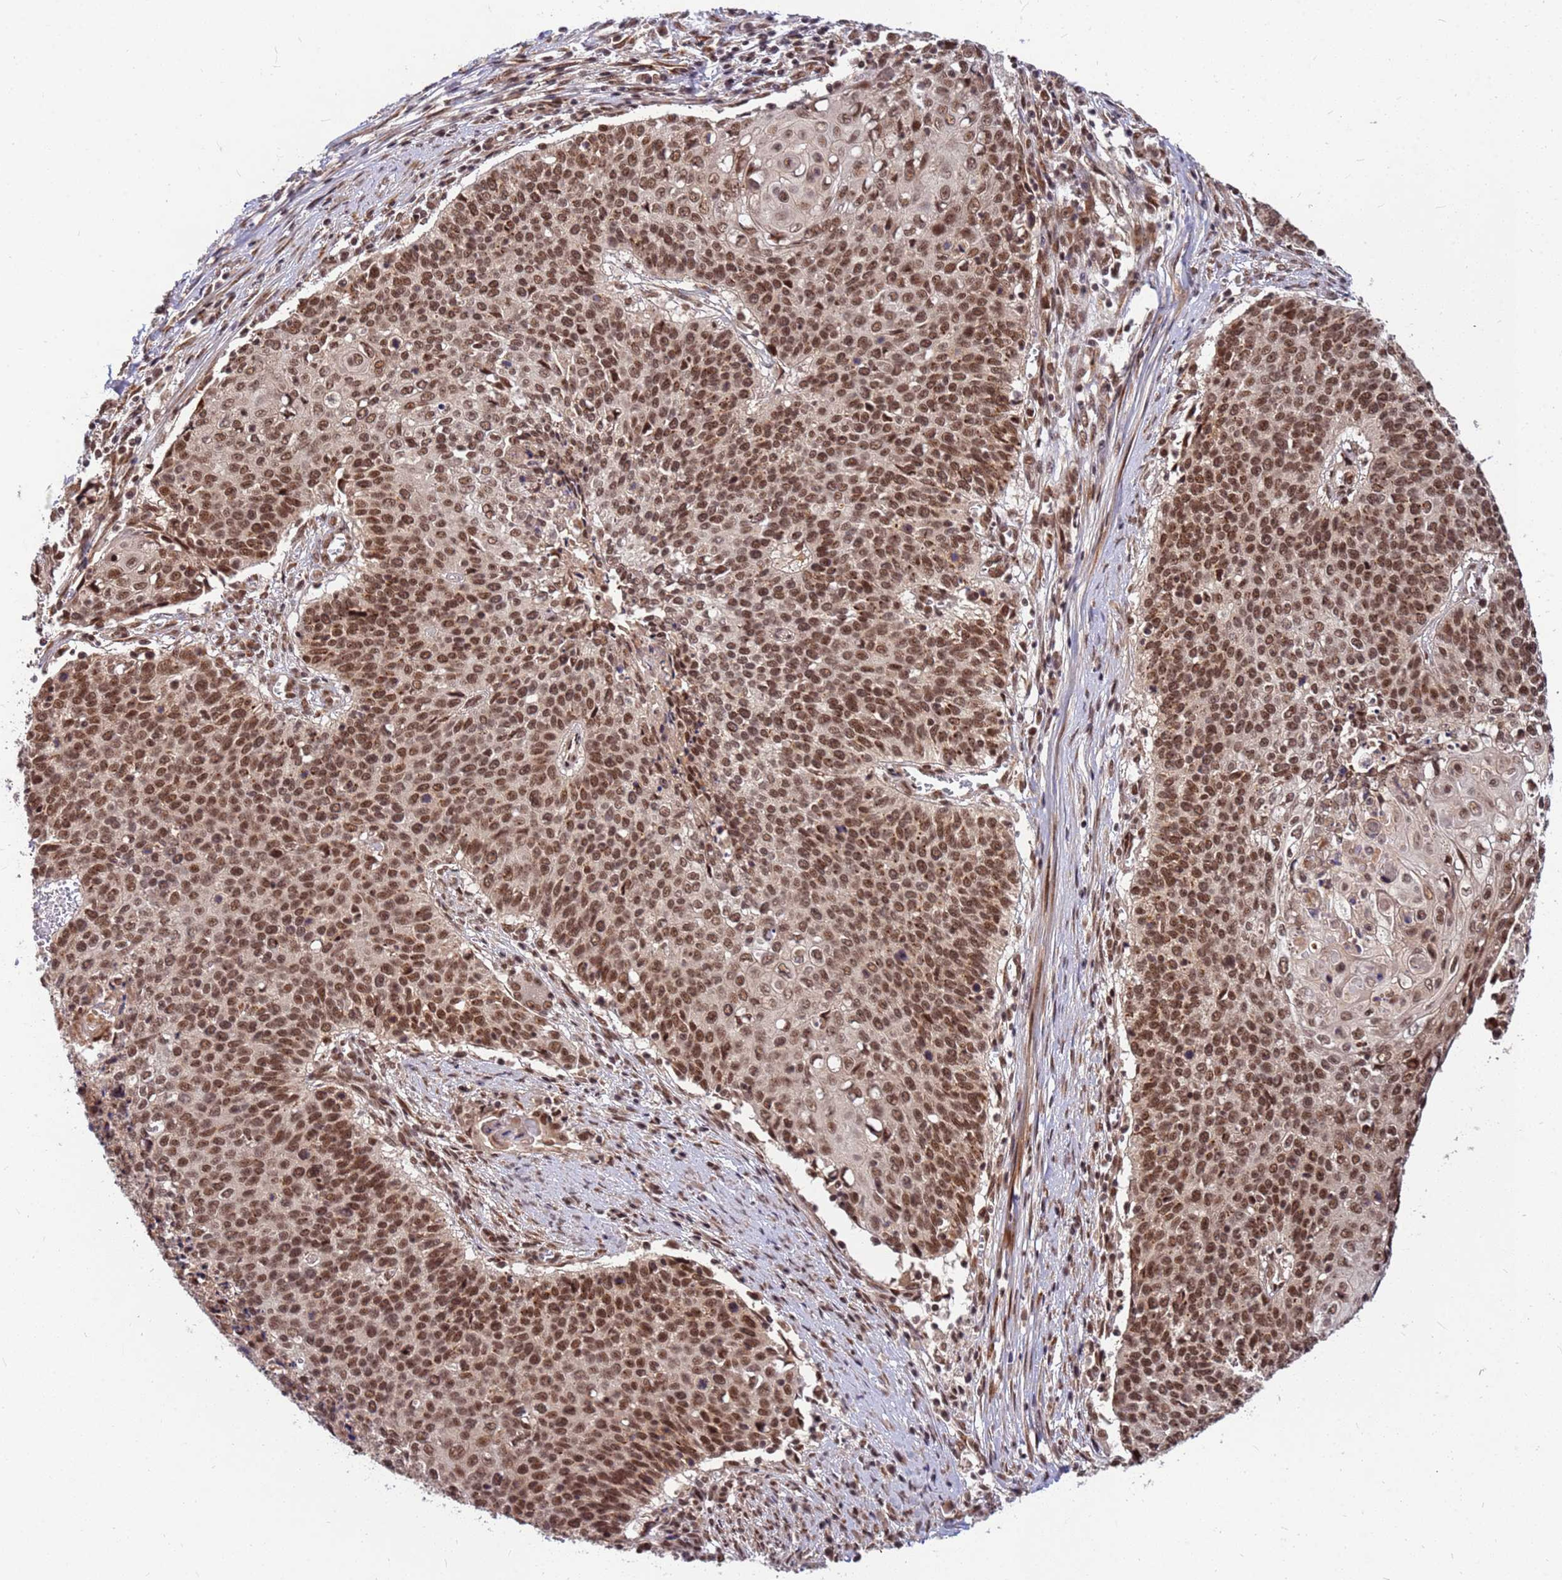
{"staining": {"intensity": "strong", "quantity": ">75%", "location": "nuclear"}, "tissue": "cervical cancer", "cell_type": "Tumor cells", "image_type": "cancer", "snomed": [{"axis": "morphology", "description": "Squamous cell carcinoma, NOS"}, {"axis": "topography", "description": "Cervix"}], "caption": "This is an image of IHC staining of squamous cell carcinoma (cervical), which shows strong positivity in the nuclear of tumor cells.", "gene": "NCBP2", "patient": {"sex": "female", "age": 39}}